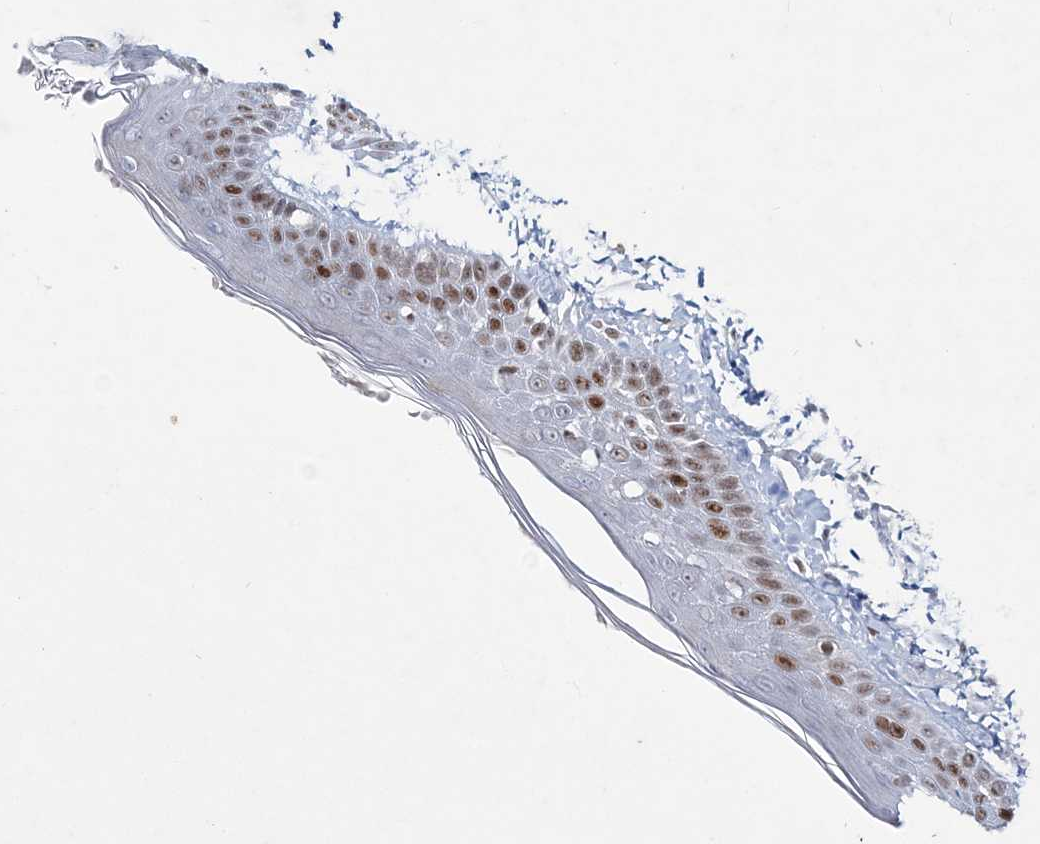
{"staining": {"intensity": "moderate", "quantity": ">75%", "location": "nuclear"}, "tissue": "skin", "cell_type": "Fibroblasts", "image_type": "normal", "snomed": [{"axis": "morphology", "description": "Normal tissue, NOS"}, {"axis": "topography", "description": "Skin"}, {"axis": "topography", "description": "Skeletal muscle"}], "caption": "A brown stain shows moderate nuclear expression of a protein in fibroblasts of benign skin.", "gene": "LRRFIP2", "patient": {"sex": "male", "age": 83}}